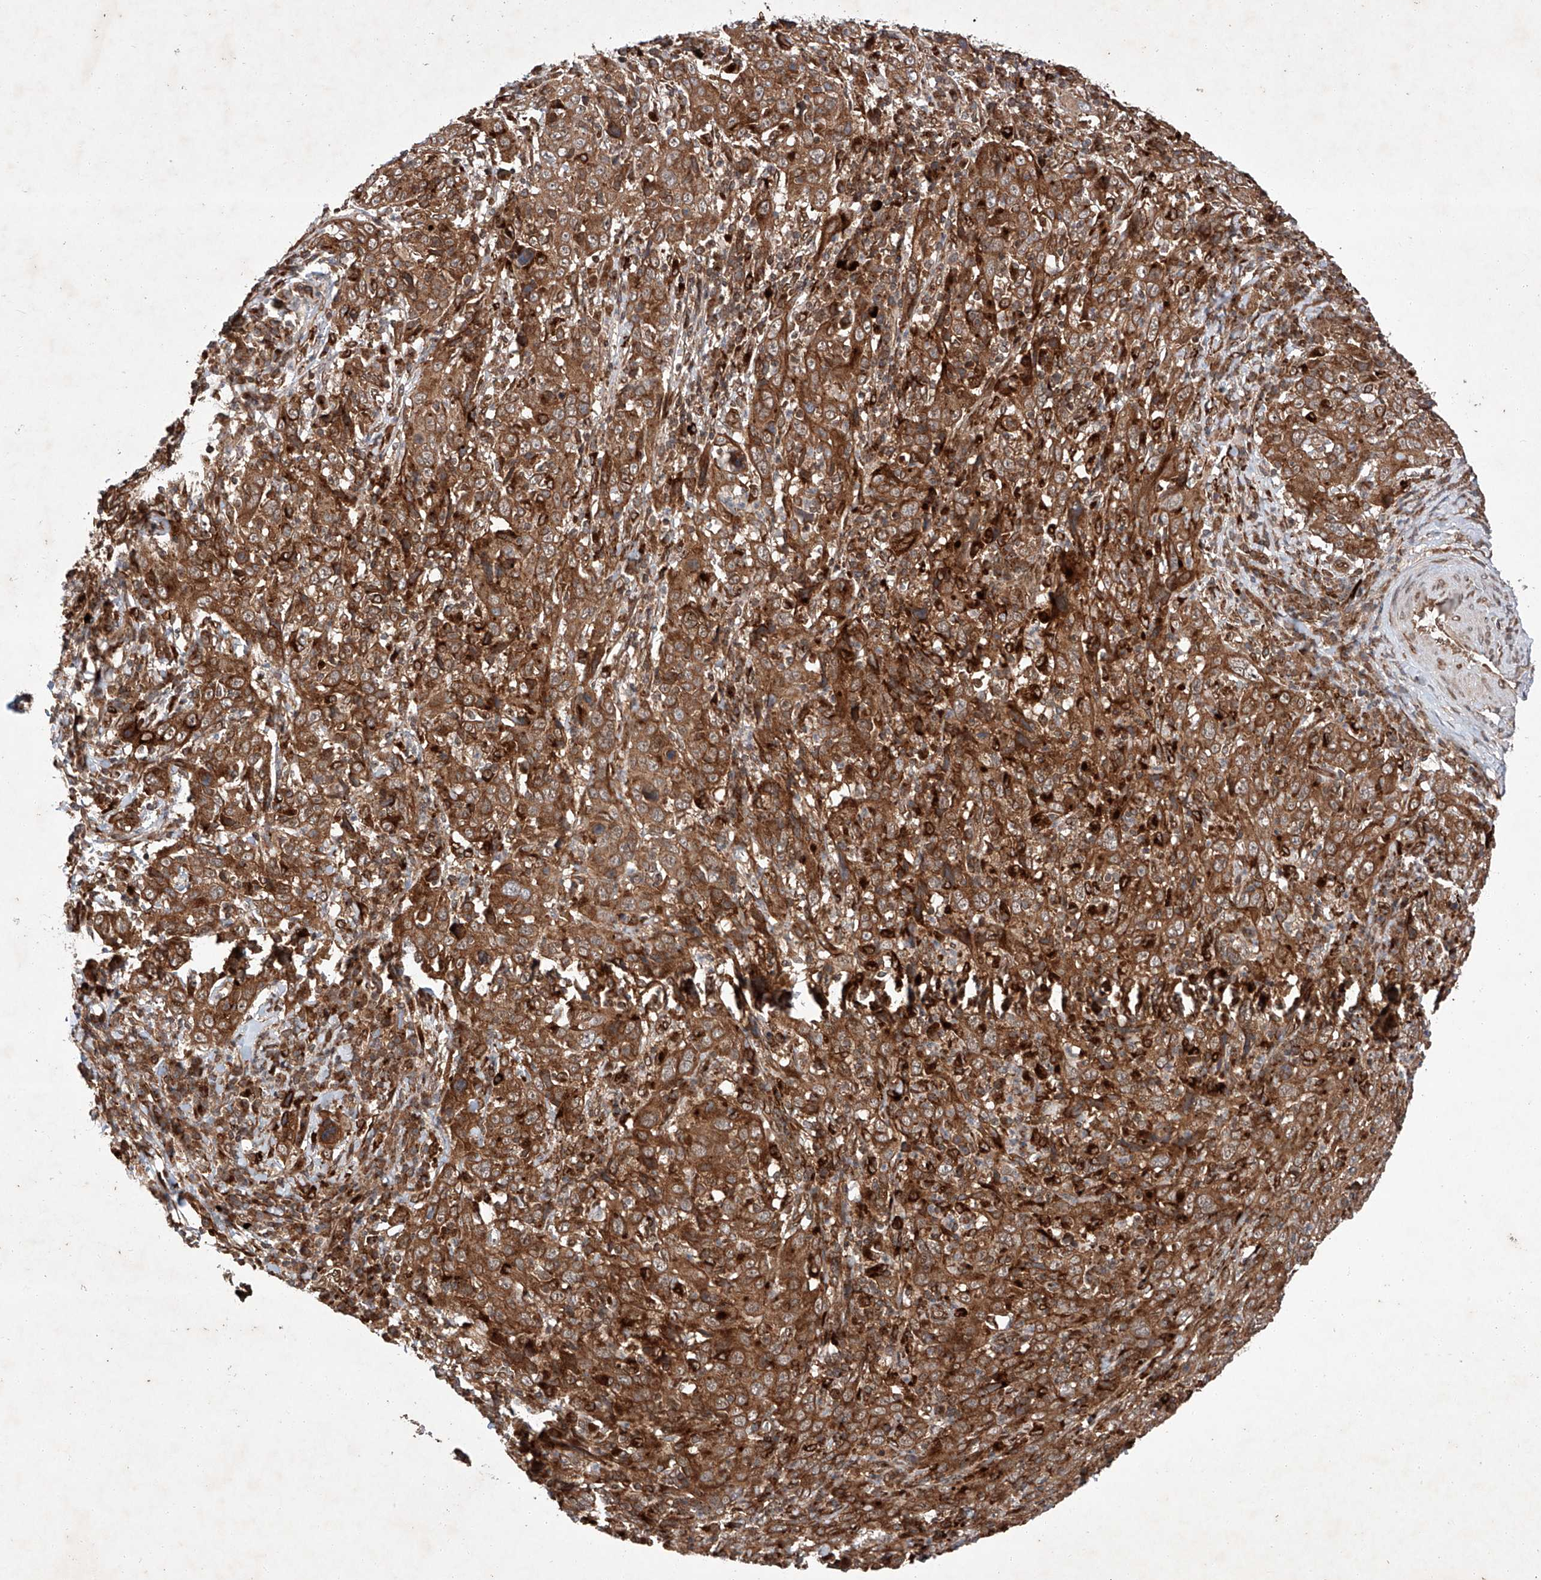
{"staining": {"intensity": "strong", "quantity": ">75%", "location": "cytoplasmic/membranous"}, "tissue": "cervical cancer", "cell_type": "Tumor cells", "image_type": "cancer", "snomed": [{"axis": "morphology", "description": "Squamous cell carcinoma, NOS"}, {"axis": "topography", "description": "Cervix"}], "caption": "Immunohistochemistry image of neoplastic tissue: squamous cell carcinoma (cervical) stained using immunohistochemistry displays high levels of strong protein expression localized specifically in the cytoplasmic/membranous of tumor cells, appearing as a cytoplasmic/membranous brown color.", "gene": "ZFP28", "patient": {"sex": "female", "age": 46}}